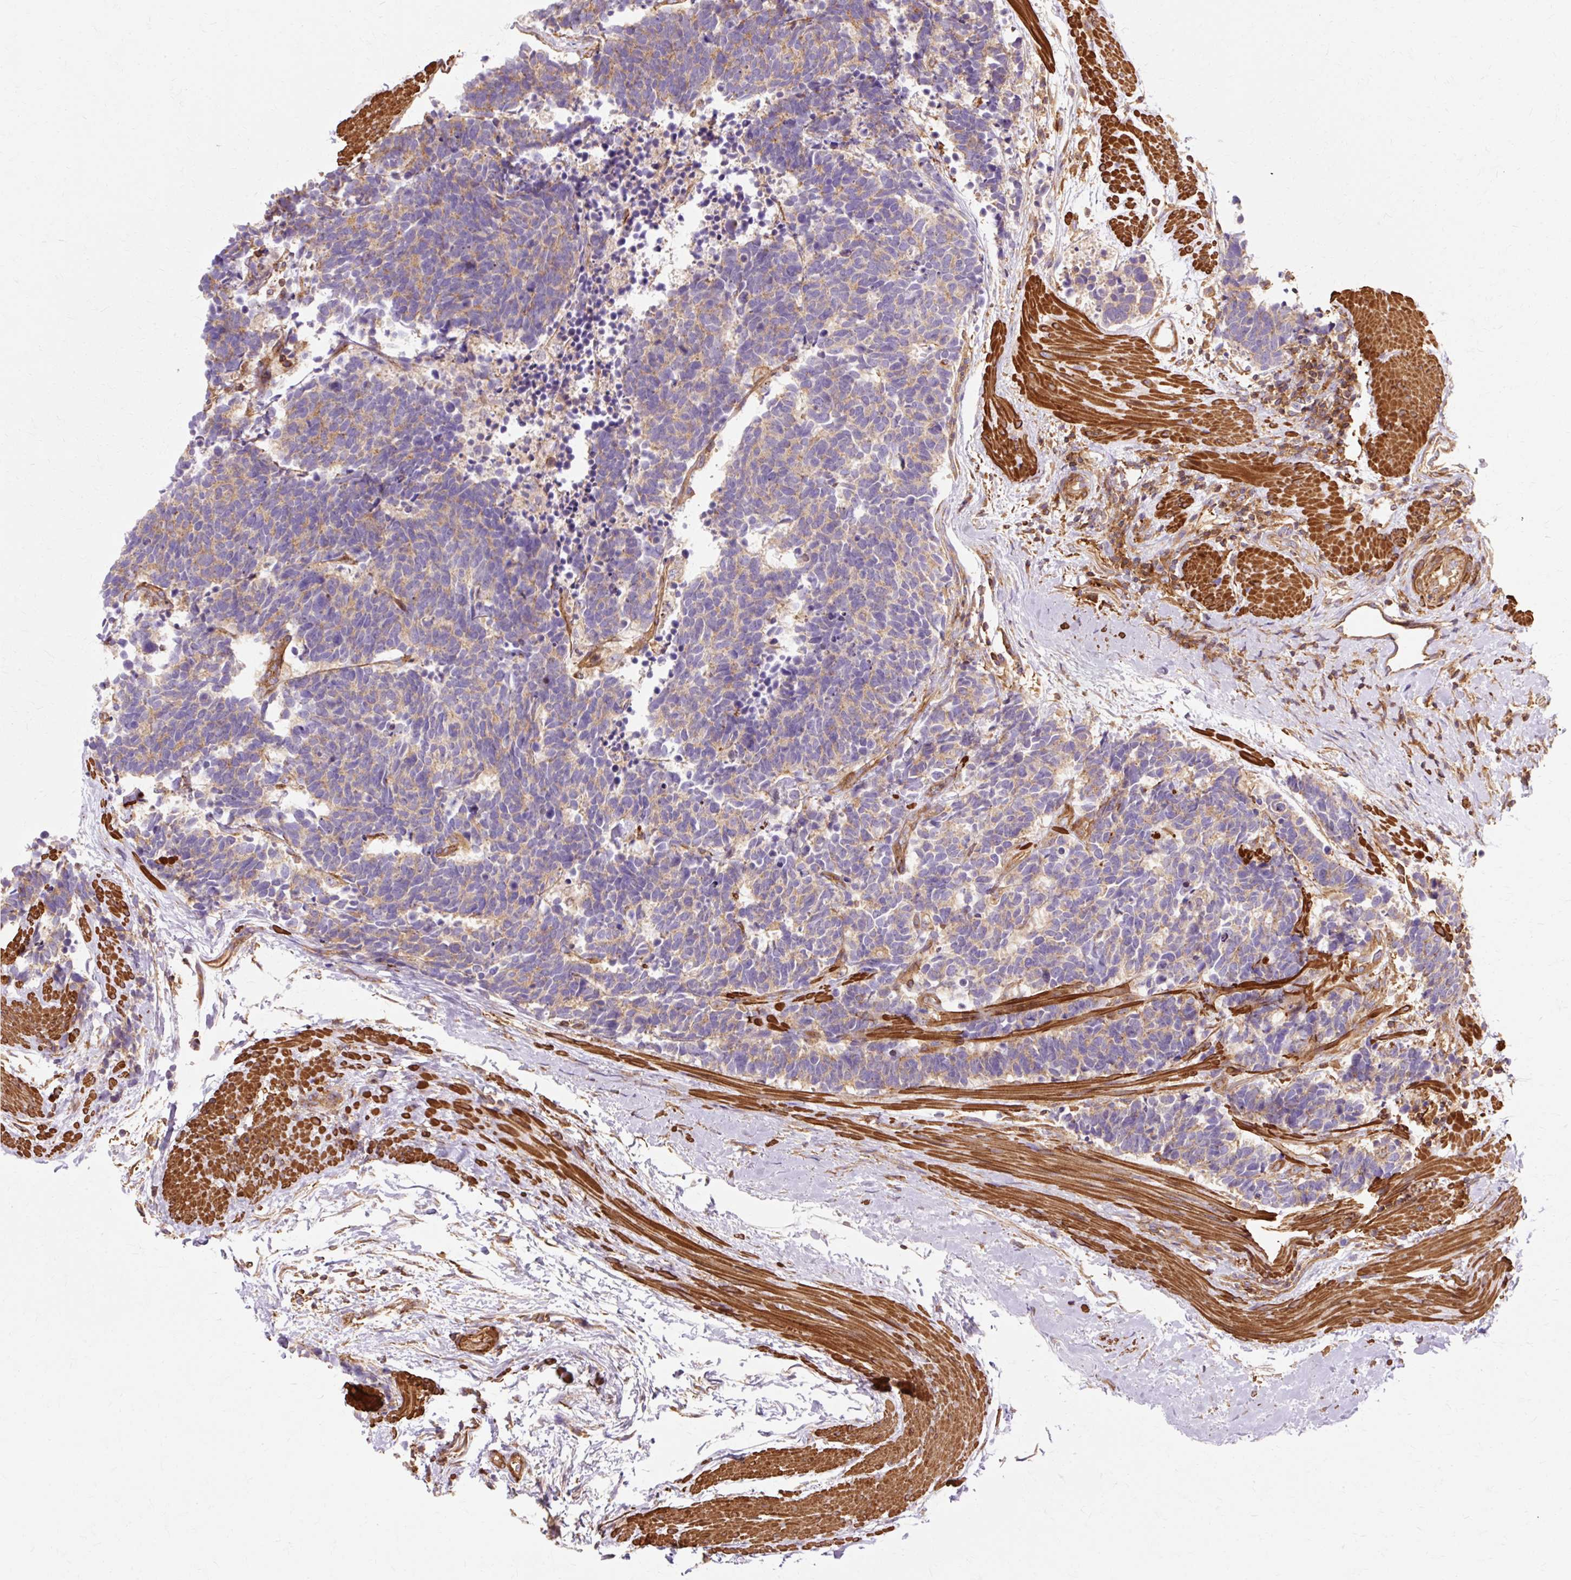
{"staining": {"intensity": "moderate", "quantity": "<25%", "location": "cytoplasmic/membranous"}, "tissue": "carcinoid", "cell_type": "Tumor cells", "image_type": "cancer", "snomed": [{"axis": "morphology", "description": "Carcinoid, malignant, NOS"}, {"axis": "topography", "description": "Colon"}], "caption": "Protein analysis of carcinoid tissue displays moderate cytoplasmic/membranous expression in approximately <25% of tumor cells.", "gene": "TBC1D2B", "patient": {"sex": "female", "age": 52}}